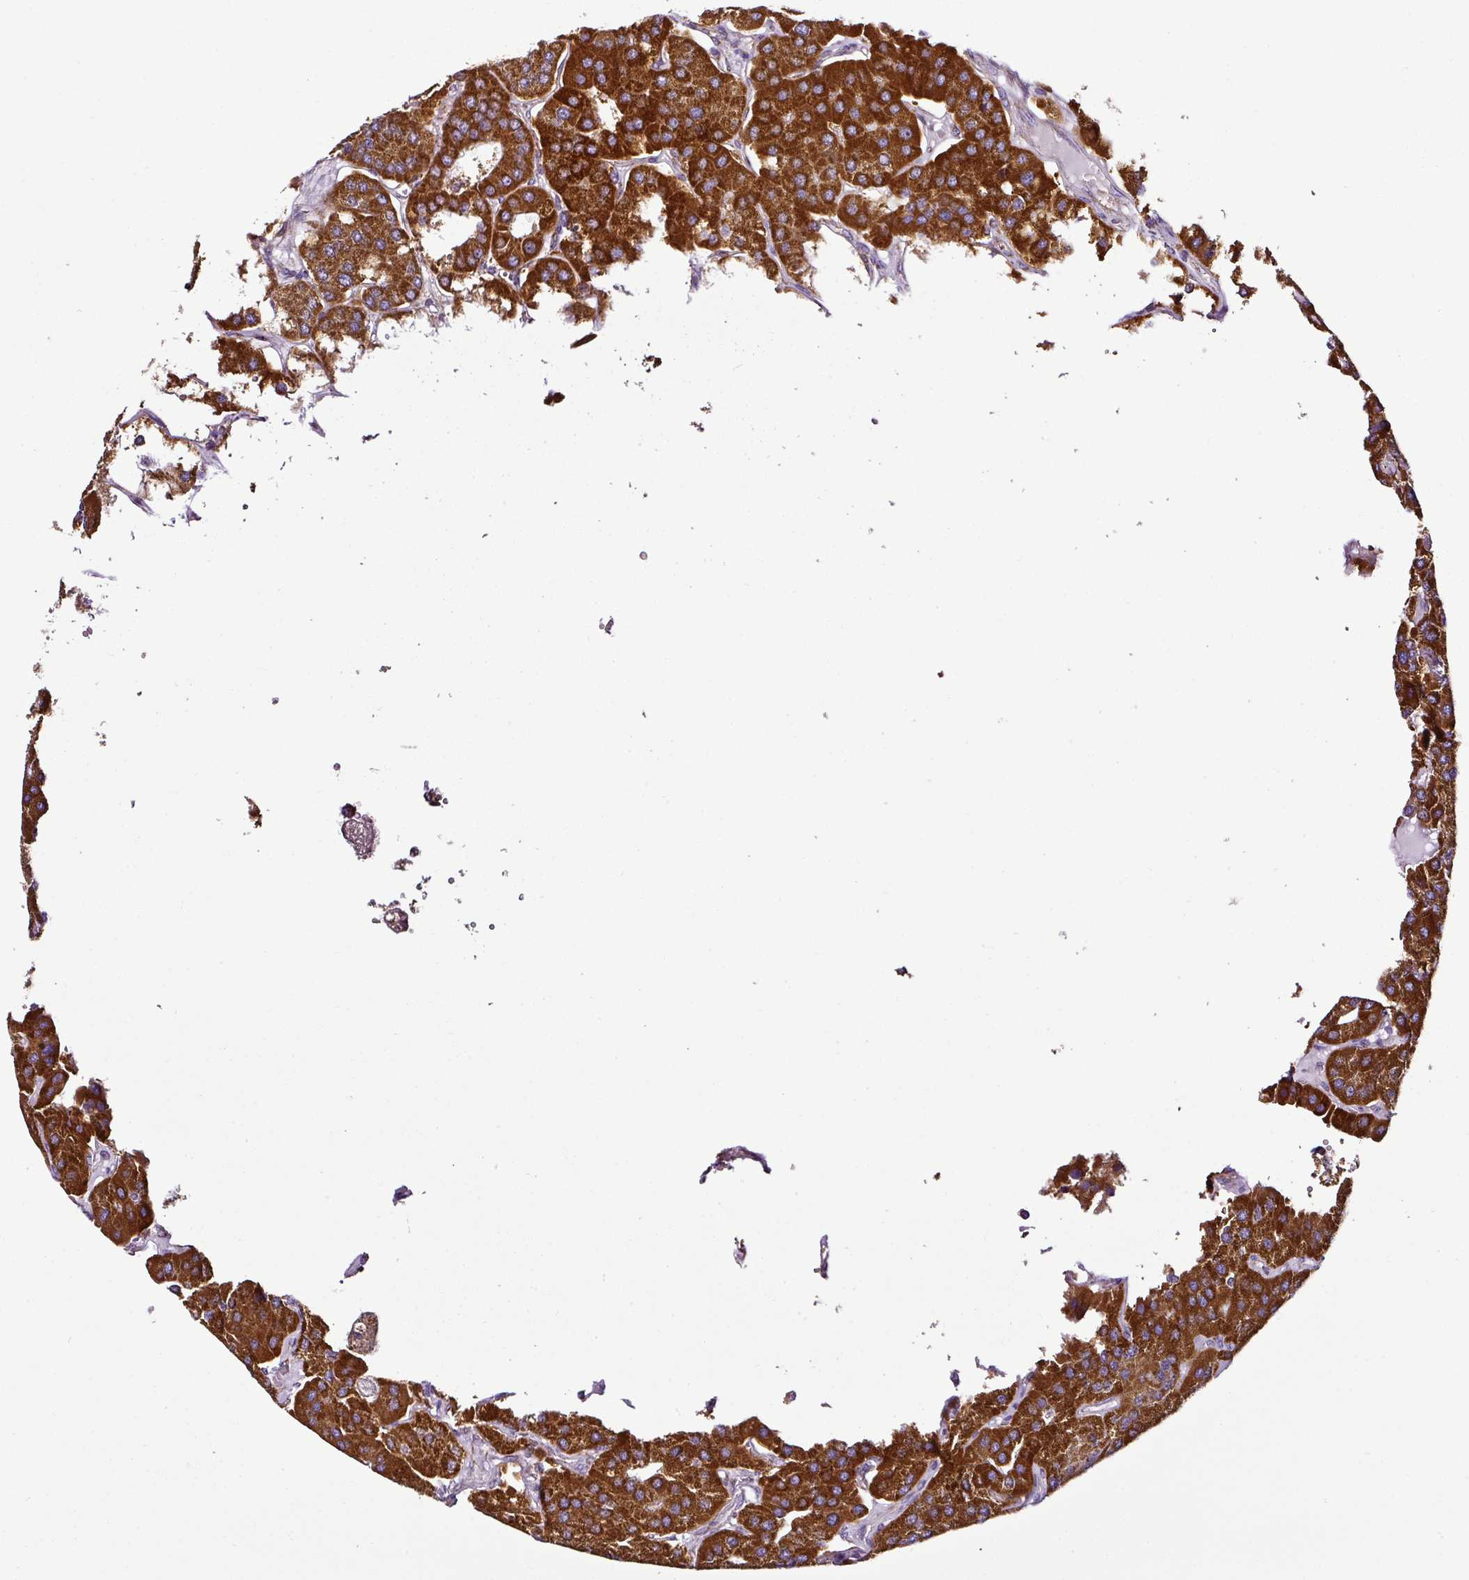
{"staining": {"intensity": "strong", "quantity": ">75%", "location": "cytoplasmic/membranous"}, "tissue": "parathyroid gland", "cell_type": "Glandular cells", "image_type": "normal", "snomed": [{"axis": "morphology", "description": "Normal tissue, NOS"}, {"axis": "morphology", "description": "Adenoma, NOS"}, {"axis": "topography", "description": "Parathyroid gland"}], "caption": "Benign parathyroid gland demonstrates strong cytoplasmic/membranous expression in about >75% of glandular cells.", "gene": "DPAGT1", "patient": {"sex": "female", "age": 86}}